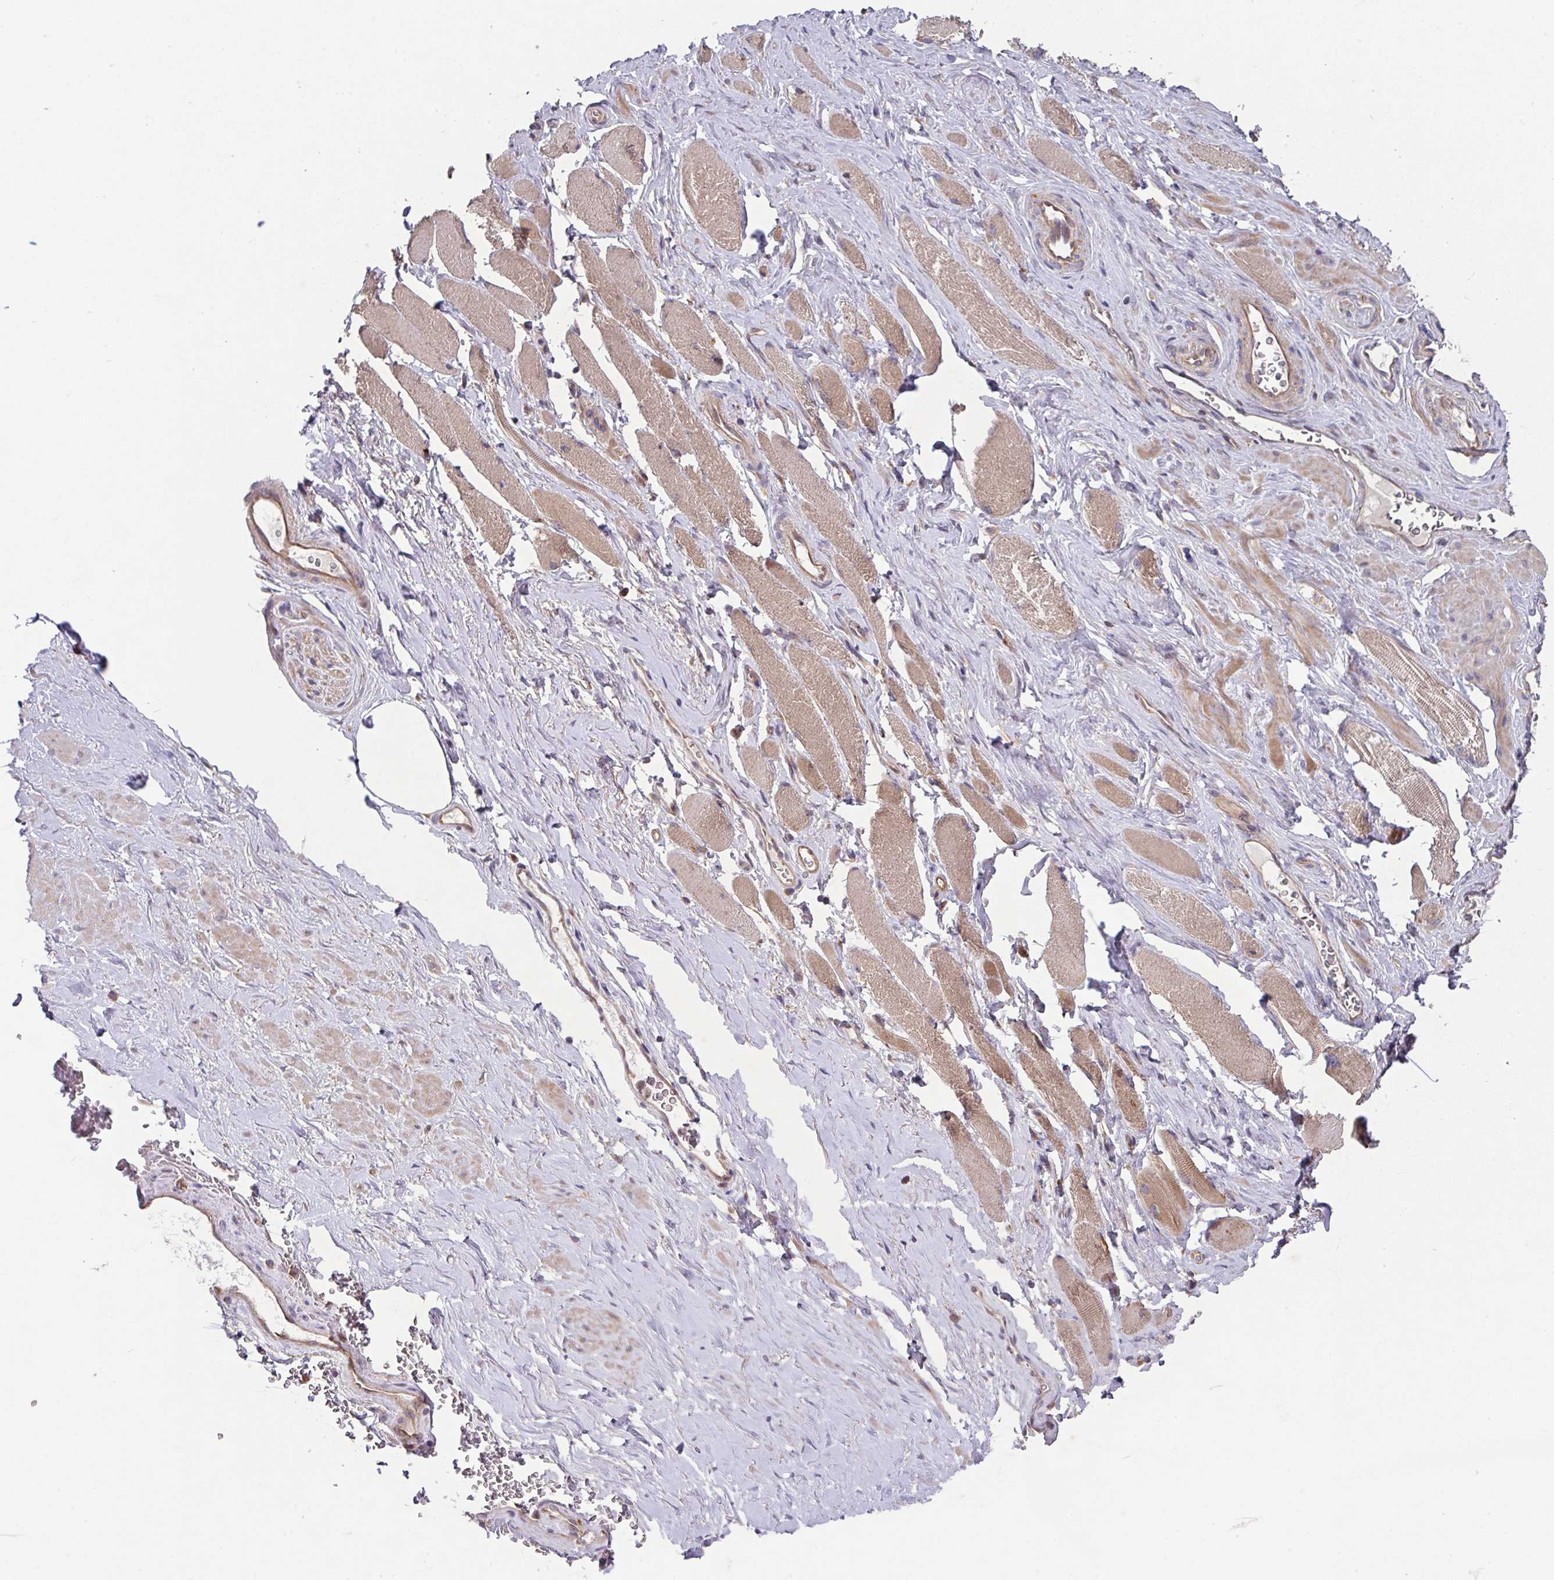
{"staining": {"intensity": "negative", "quantity": "none", "location": "none"}, "tissue": "adipose tissue", "cell_type": "Adipocytes", "image_type": "normal", "snomed": [{"axis": "morphology", "description": "Normal tissue, NOS"}, {"axis": "topography", "description": "Prostate"}, {"axis": "topography", "description": "Peripheral nerve tissue"}], "caption": "Histopathology image shows no protein positivity in adipocytes of unremarkable adipose tissue.", "gene": "TRIM14", "patient": {"sex": "male", "age": 61}}